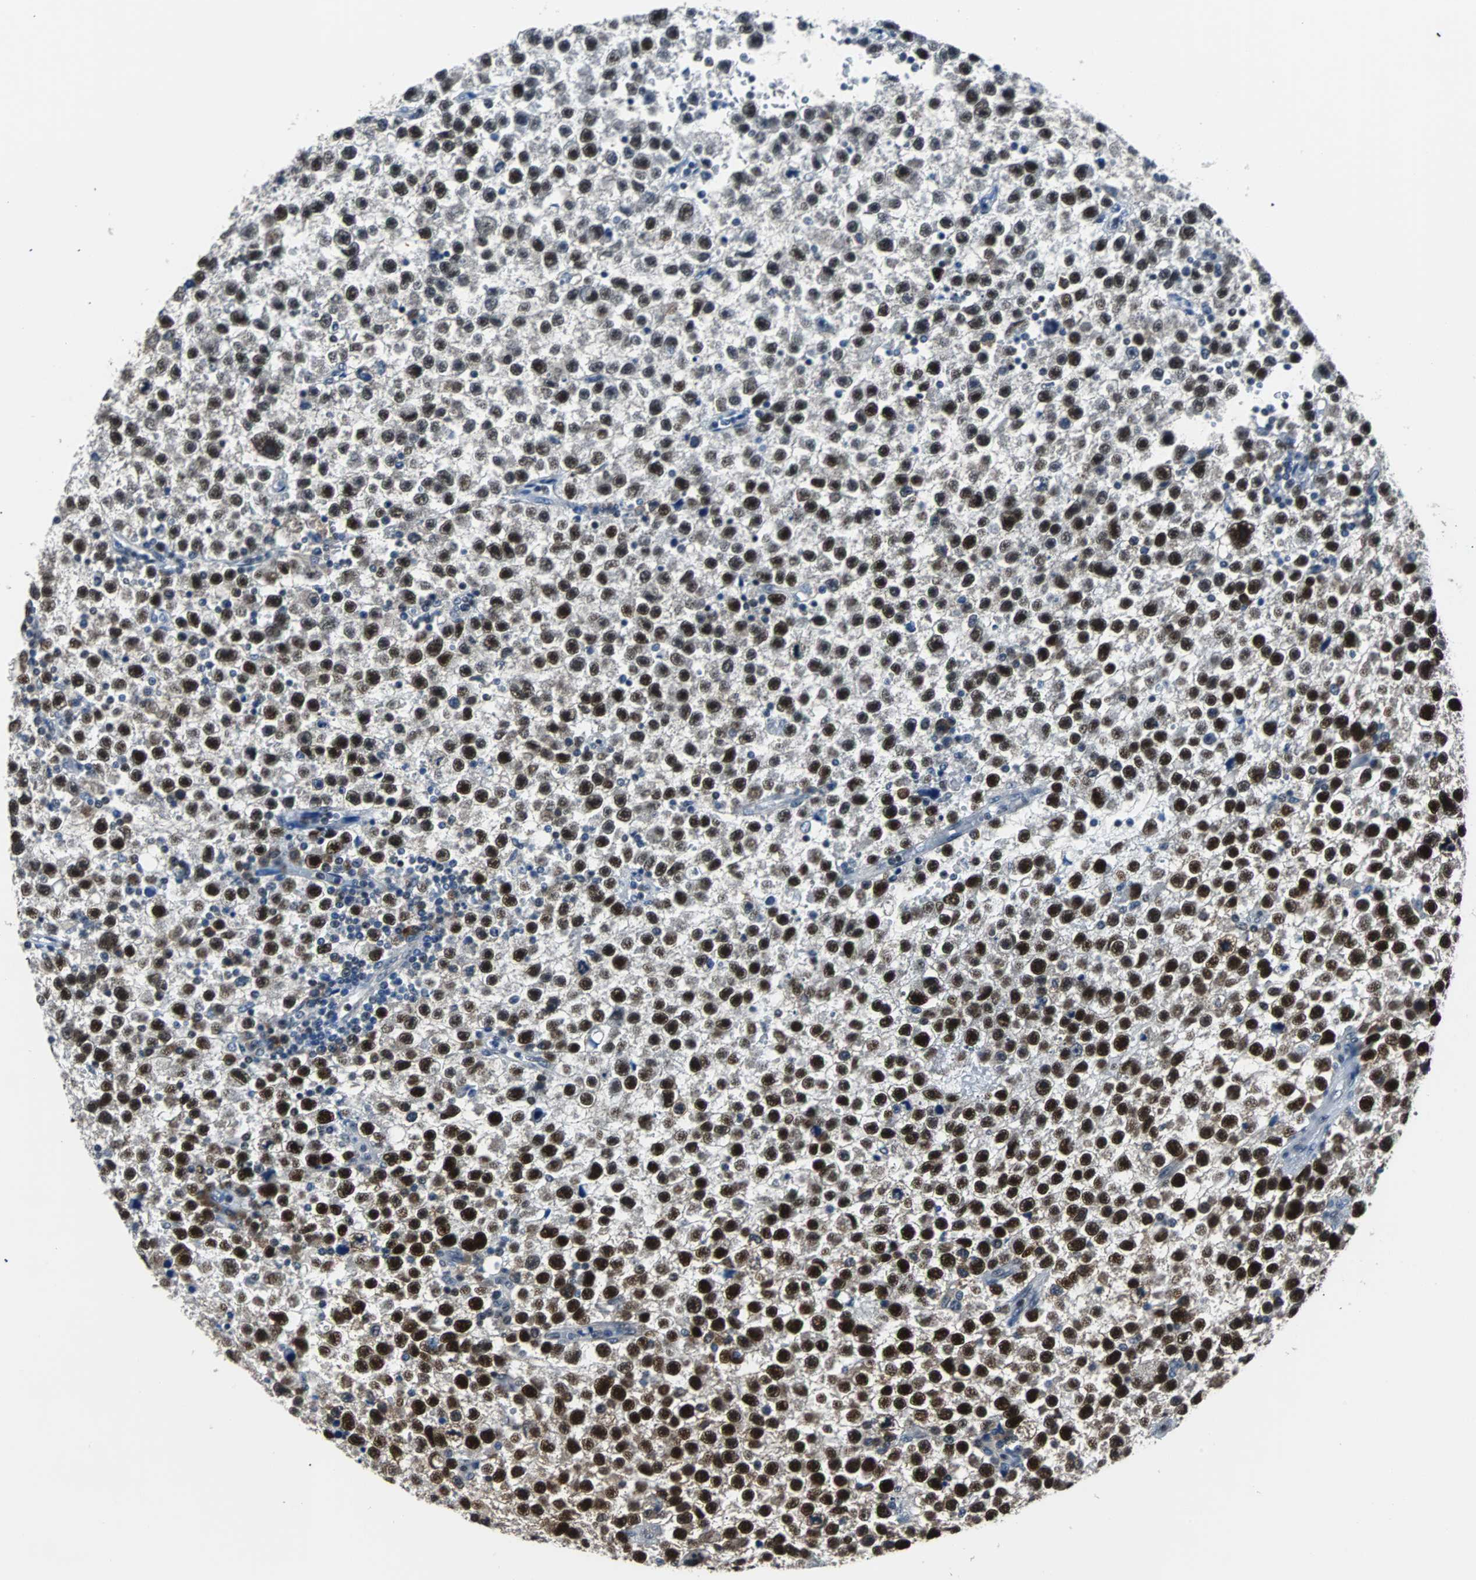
{"staining": {"intensity": "strong", "quantity": ">75%", "location": "nuclear"}, "tissue": "testis cancer", "cell_type": "Tumor cells", "image_type": "cancer", "snomed": [{"axis": "morphology", "description": "Seminoma, NOS"}, {"axis": "topography", "description": "Testis"}], "caption": "Tumor cells show high levels of strong nuclear staining in approximately >75% of cells in testis cancer (seminoma).", "gene": "USP28", "patient": {"sex": "male", "age": 33}}